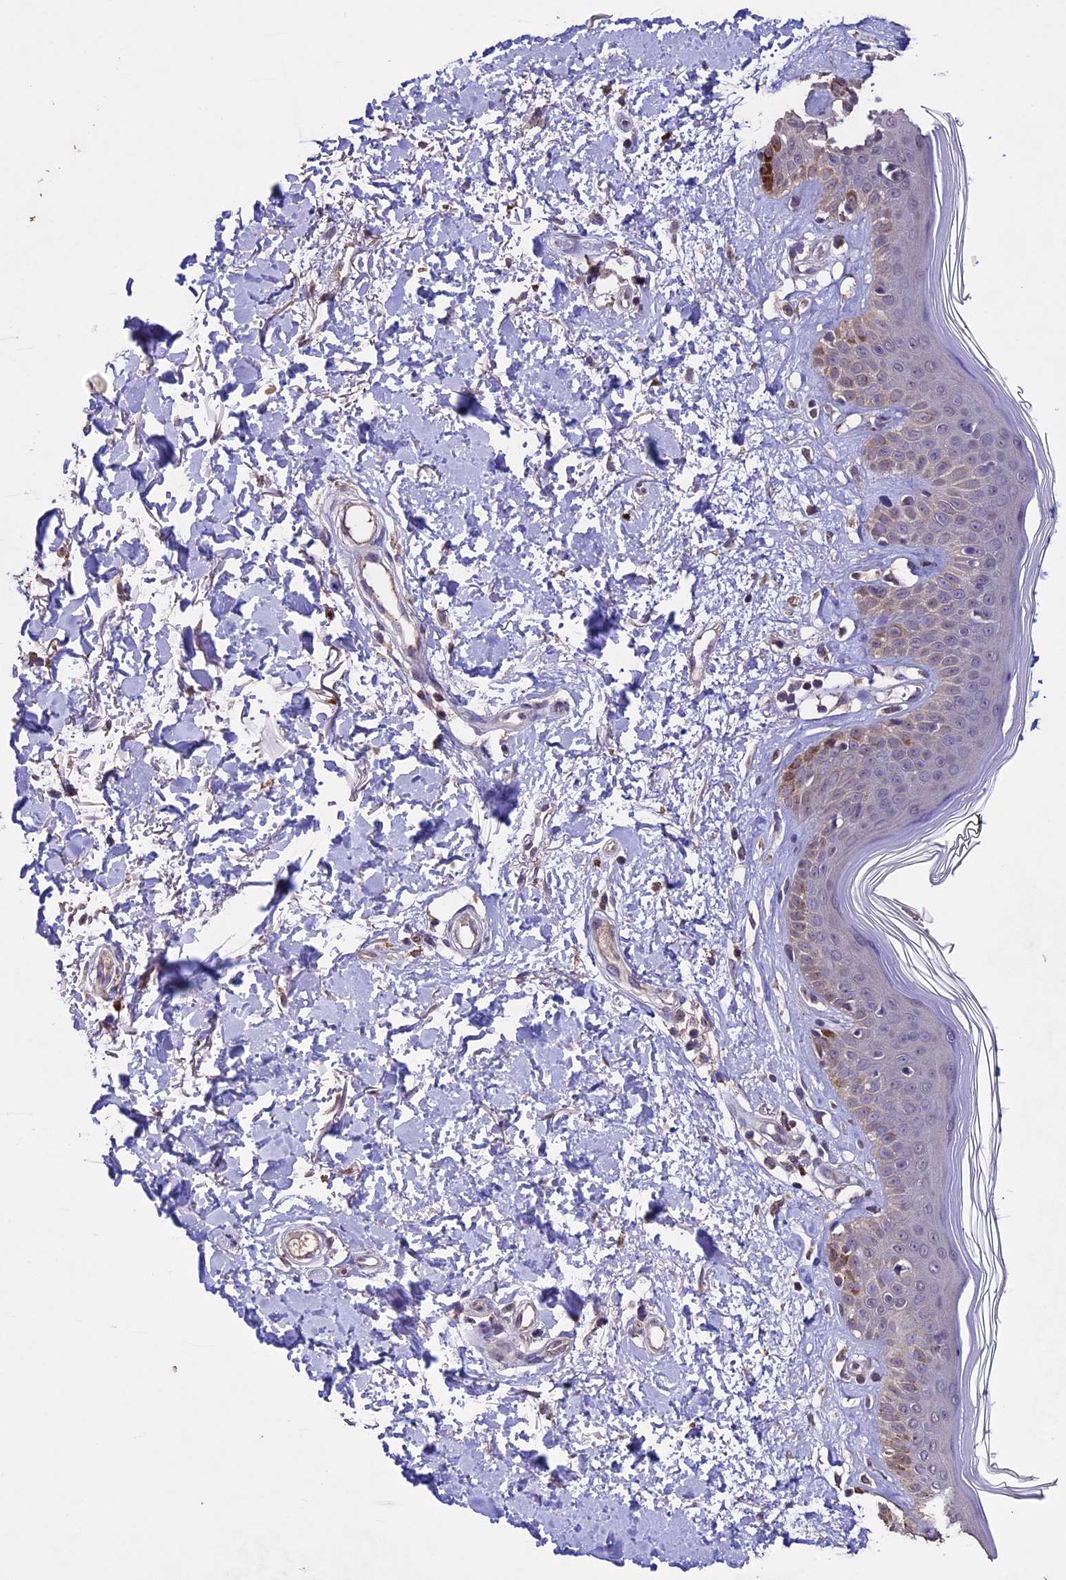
{"staining": {"intensity": "moderate", "quantity": ">75%", "location": "cytoplasmic/membranous"}, "tissue": "skin", "cell_type": "Fibroblasts", "image_type": "normal", "snomed": [{"axis": "morphology", "description": "Normal tissue, NOS"}, {"axis": "topography", "description": "Skin"}], "caption": "Skin stained with DAB (3,3'-diaminobenzidine) immunohistochemistry demonstrates medium levels of moderate cytoplasmic/membranous staining in approximately >75% of fibroblasts. The staining is performed using DAB brown chromogen to label protein expression. The nuclei are counter-stained blue using hematoxylin.", "gene": "DIS3L", "patient": {"sex": "female", "age": 64}}